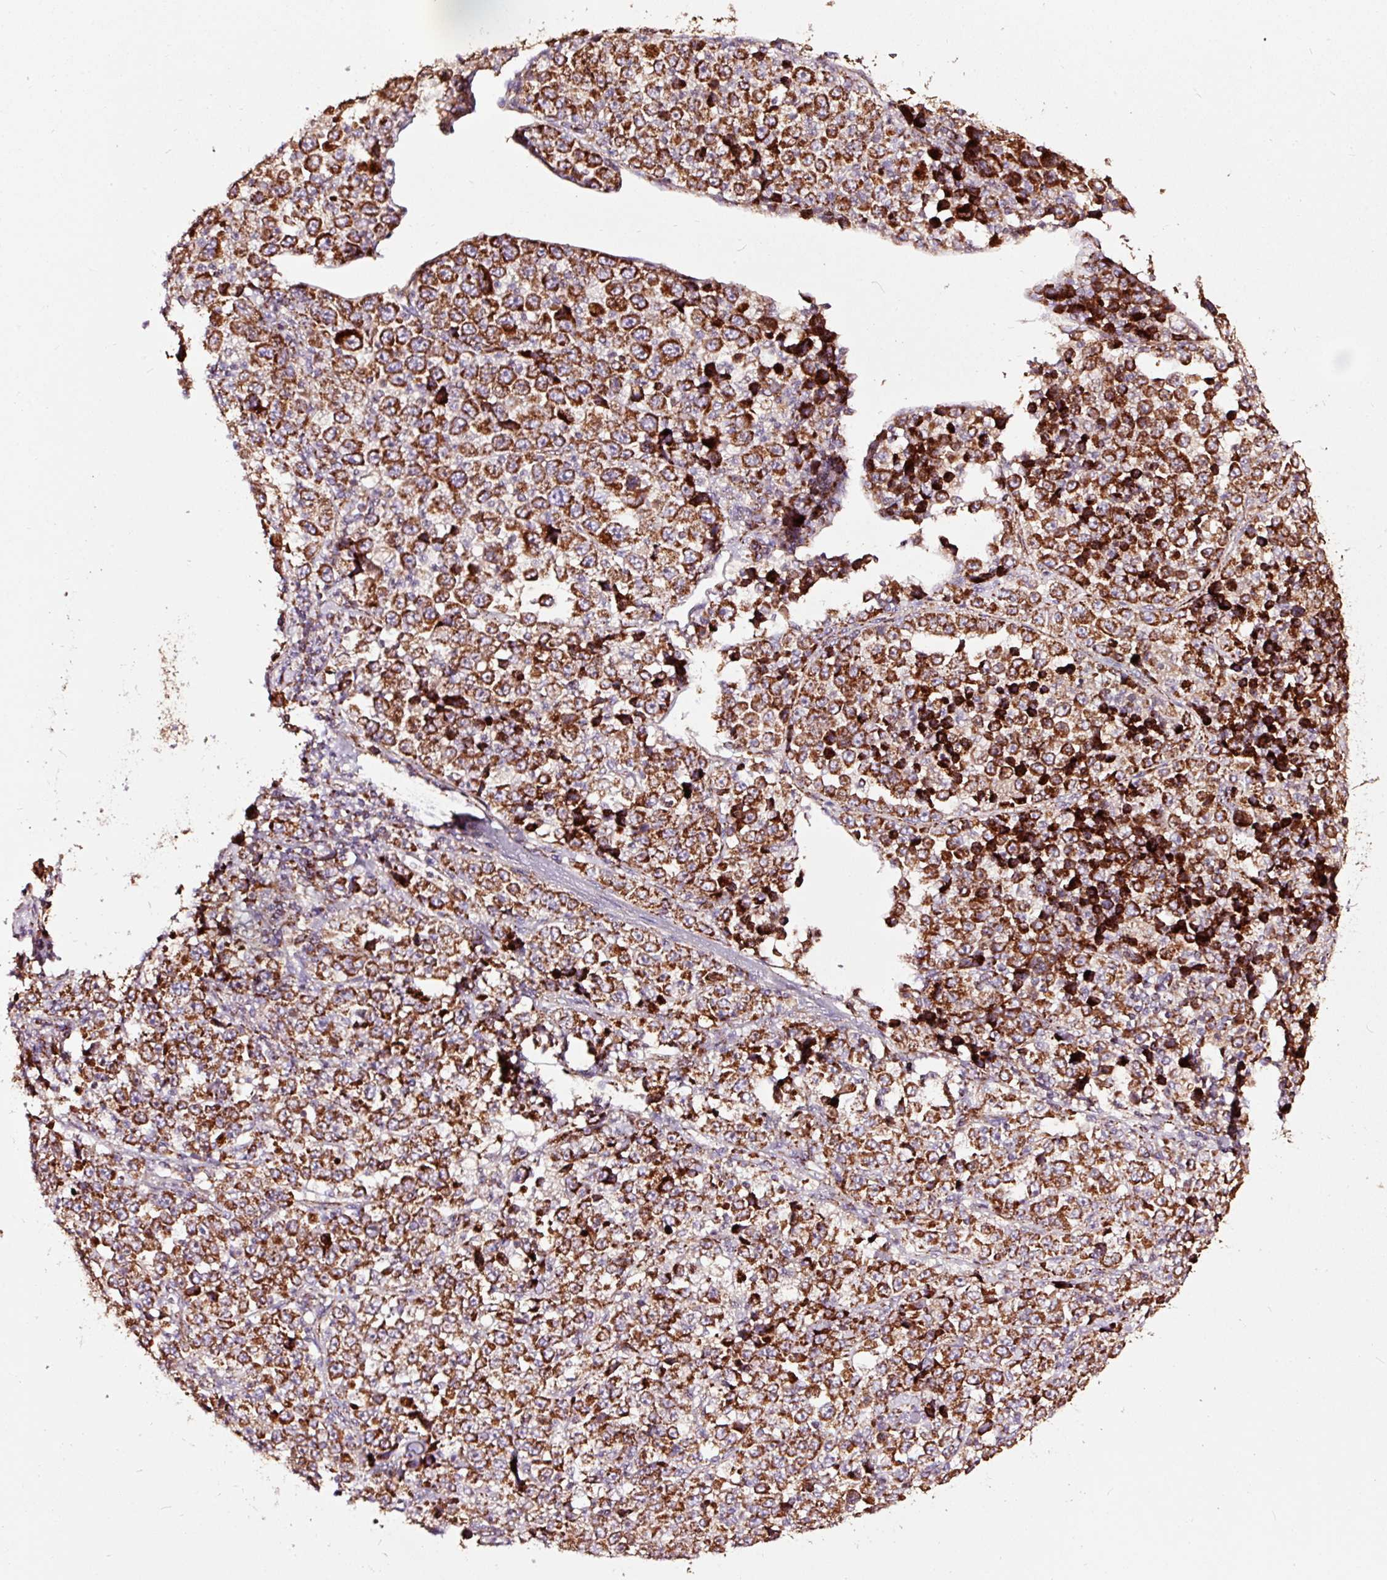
{"staining": {"intensity": "strong", "quantity": ">75%", "location": "cytoplasmic/membranous"}, "tissue": "stomach cancer", "cell_type": "Tumor cells", "image_type": "cancer", "snomed": [{"axis": "morphology", "description": "Normal tissue, NOS"}, {"axis": "morphology", "description": "Adenocarcinoma, NOS"}, {"axis": "topography", "description": "Stomach, upper"}, {"axis": "topography", "description": "Stomach"}], "caption": "Strong cytoplasmic/membranous protein staining is identified in about >75% of tumor cells in adenocarcinoma (stomach).", "gene": "TPM1", "patient": {"sex": "male", "age": 59}}